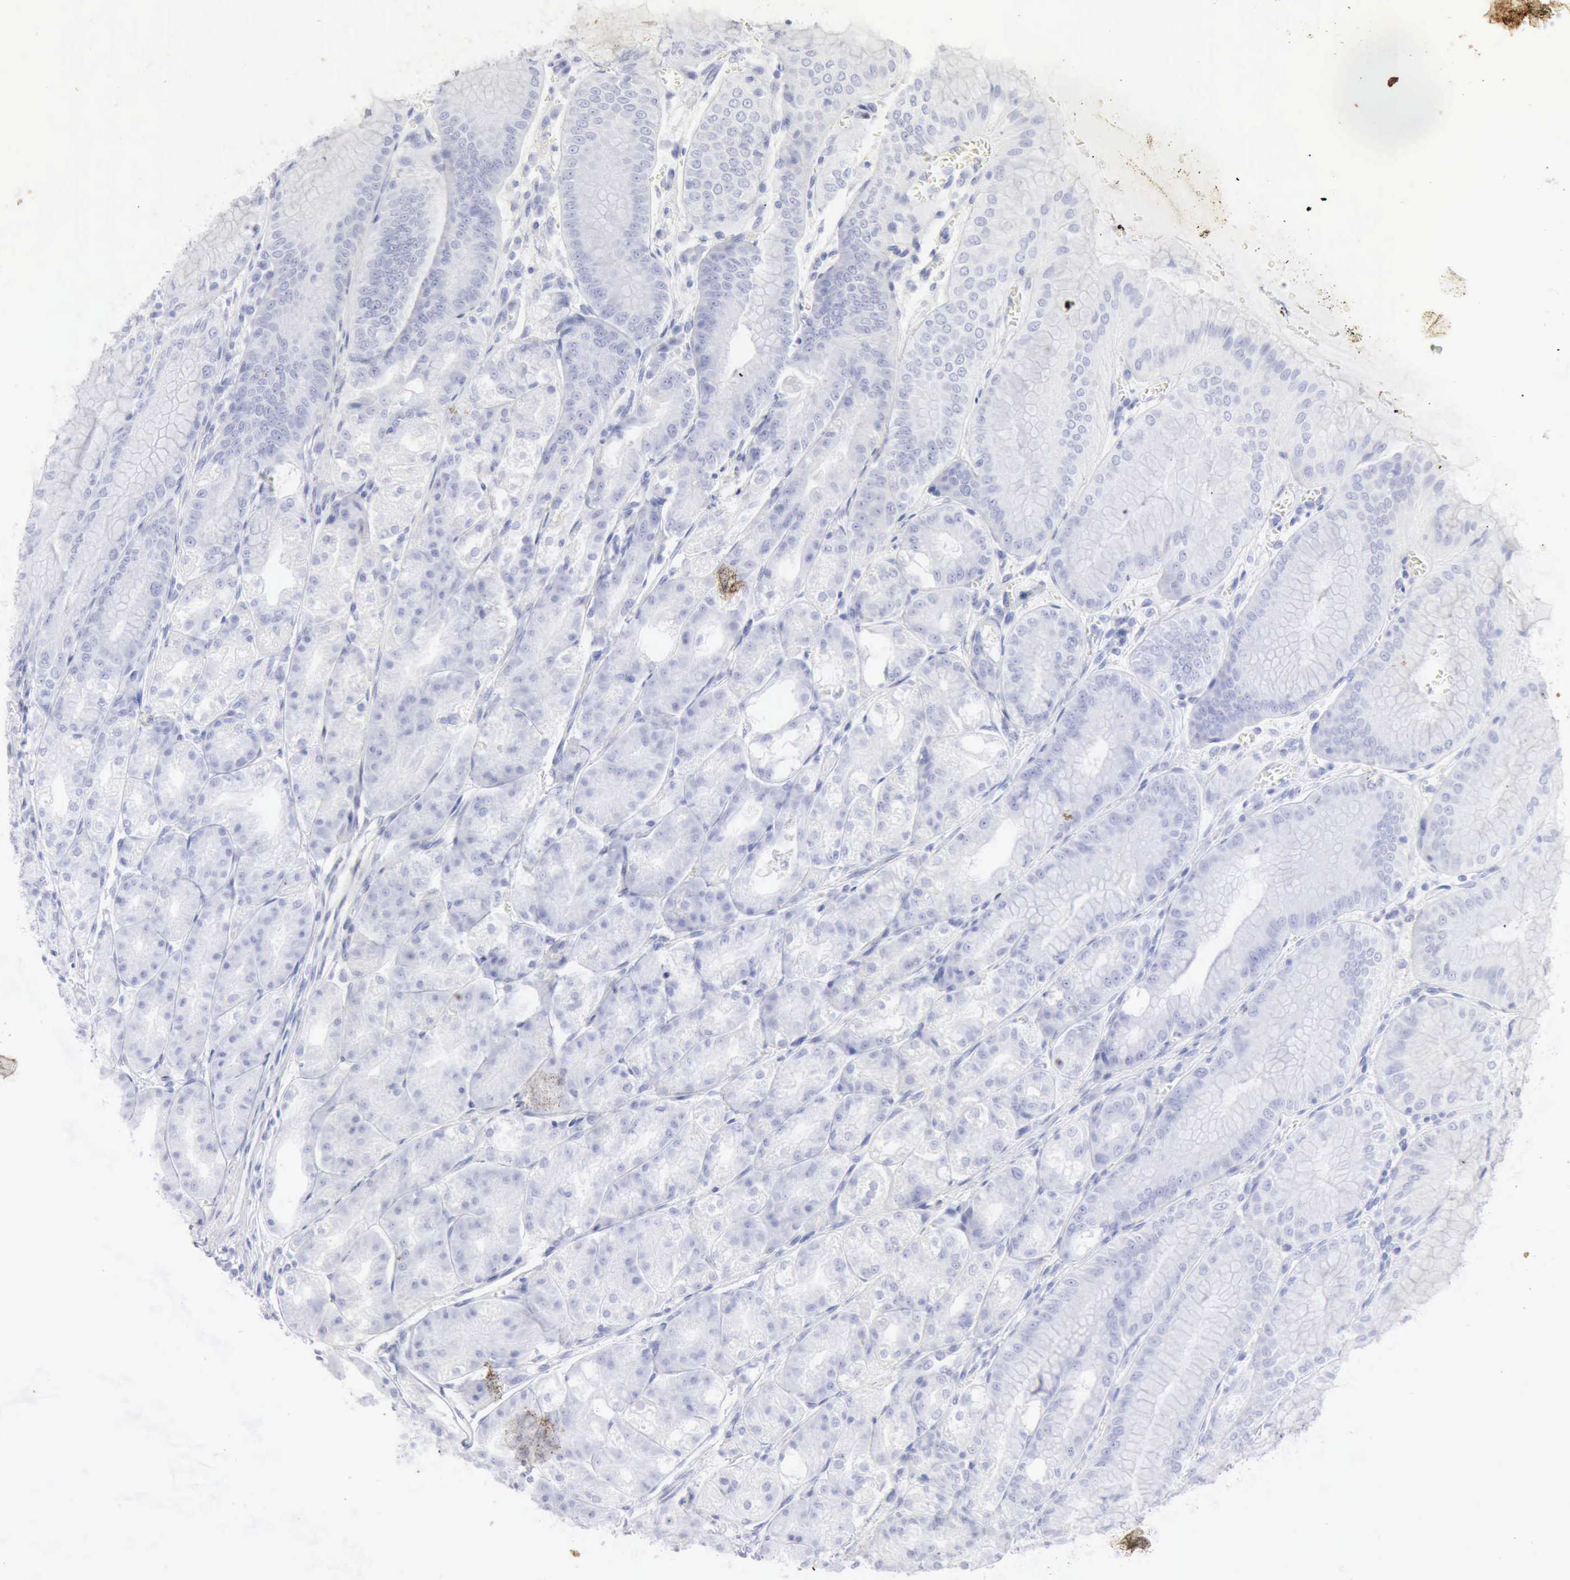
{"staining": {"intensity": "negative", "quantity": "none", "location": "none"}, "tissue": "stomach", "cell_type": "Glandular cells", "image_type": "normal", "snomed": [{"axis": "morphology", "description": "Normal tissue, NOS"}, {"axis": "topography", "description": "Stomach, lower"}], "caption": "A histopathology image of human stomach is negative for staining in glandular cells. (Brightfield microscopy of DAB IHC at high magnification).", "gene": "KRT5", "patient": {"sex": "male", "age": 71}}